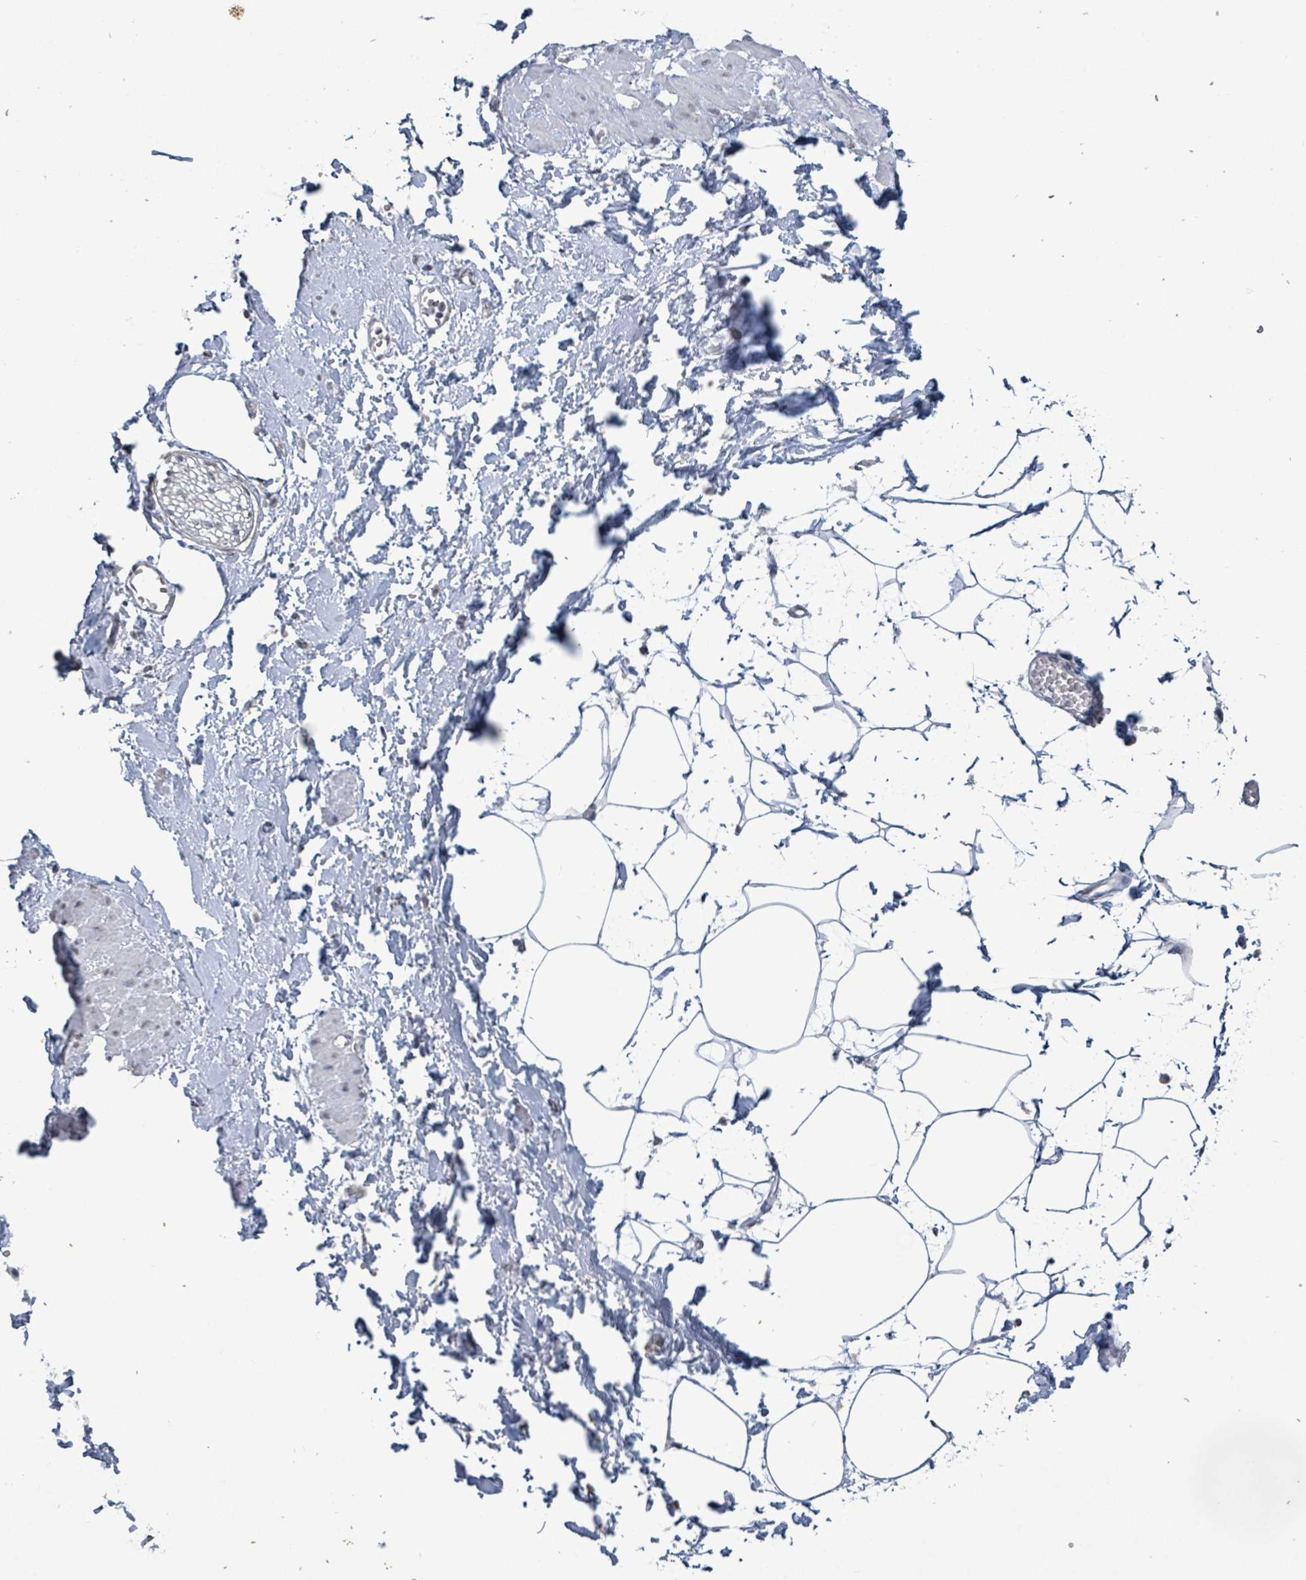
{"staining": {"intensity": "negative", "quantity": "none", "location": "none"}, "tissue": "adipose tissue", "cell_type": "Adipocytes", "image_type": "normal", "snomed": [{"axis": "morphology", "description": "Normal tissue, NOS"}, {"axis": "topography", "description": "Prostate"}, {"axis": "topography", "description": "Peripheral nerve tissue"}], "caption": "Immunohistochemistry (IHC) image of normal human adipose tissue stained for a protein (brown), which shows no expression in adipocytes.", "gene": "CA9", "patient": {"sex": "male", "age": 55}}